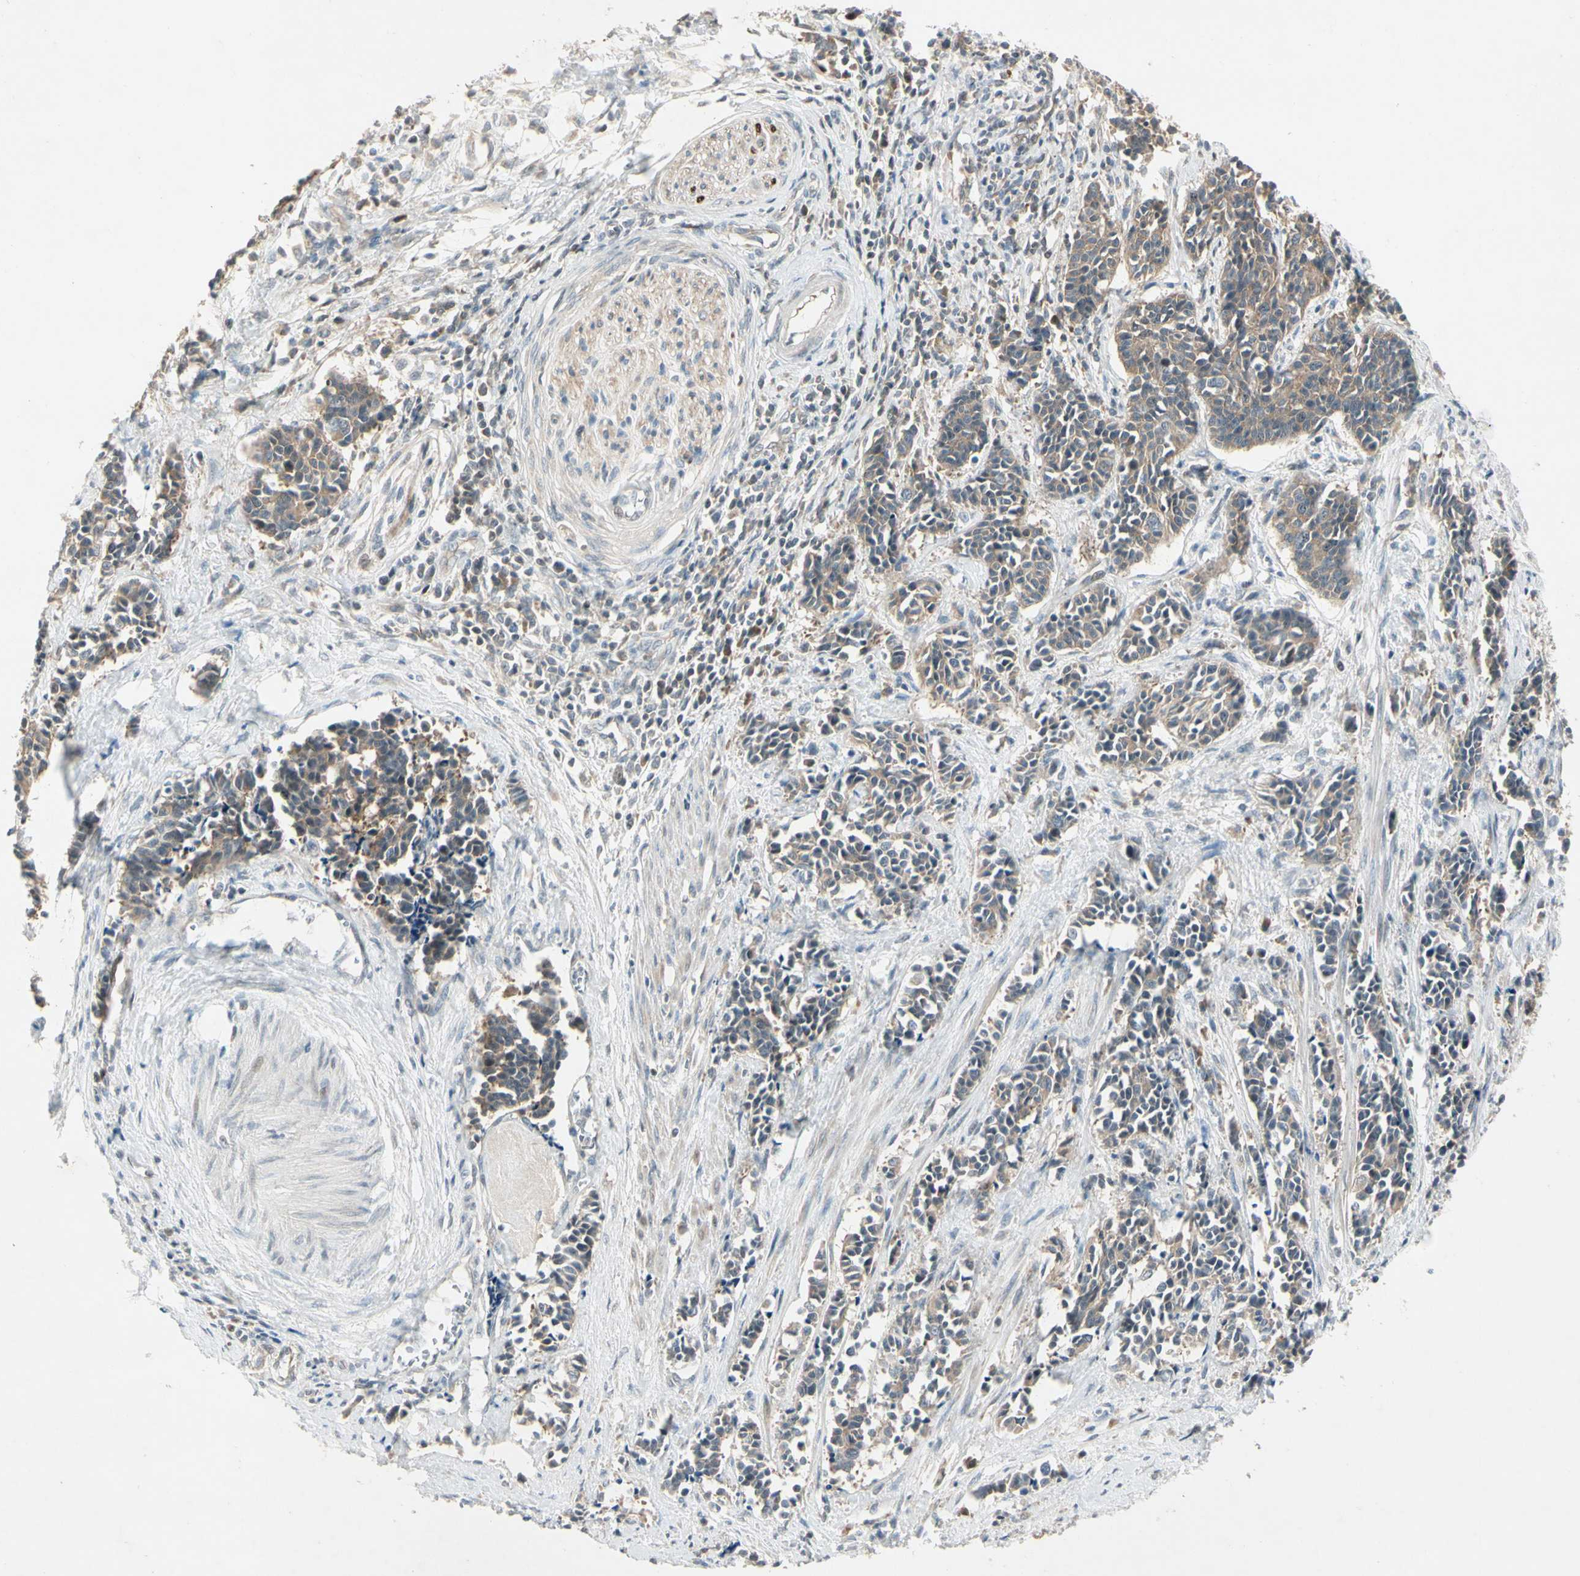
{"staining": {"intensity": "moderate", "quantity": ">75%", "location": "cytoplasmic/membranous"}, "tissue": "cervical cancer", "cell_type": "Tumor cells", "image_type": "cancer", "snomed": [{"axis": "morphology", "description": "Squamous cell carcinoma, NOS"}, {"axis": "topography", "description": "Cervix"}], "caption": "A brown stain shows moderate cytoplasmic/membranous positivity of a protein in cervical cancer tumor cells.", "gene": "ICAM5", "patient": {"sex": "female", "age": 35}}